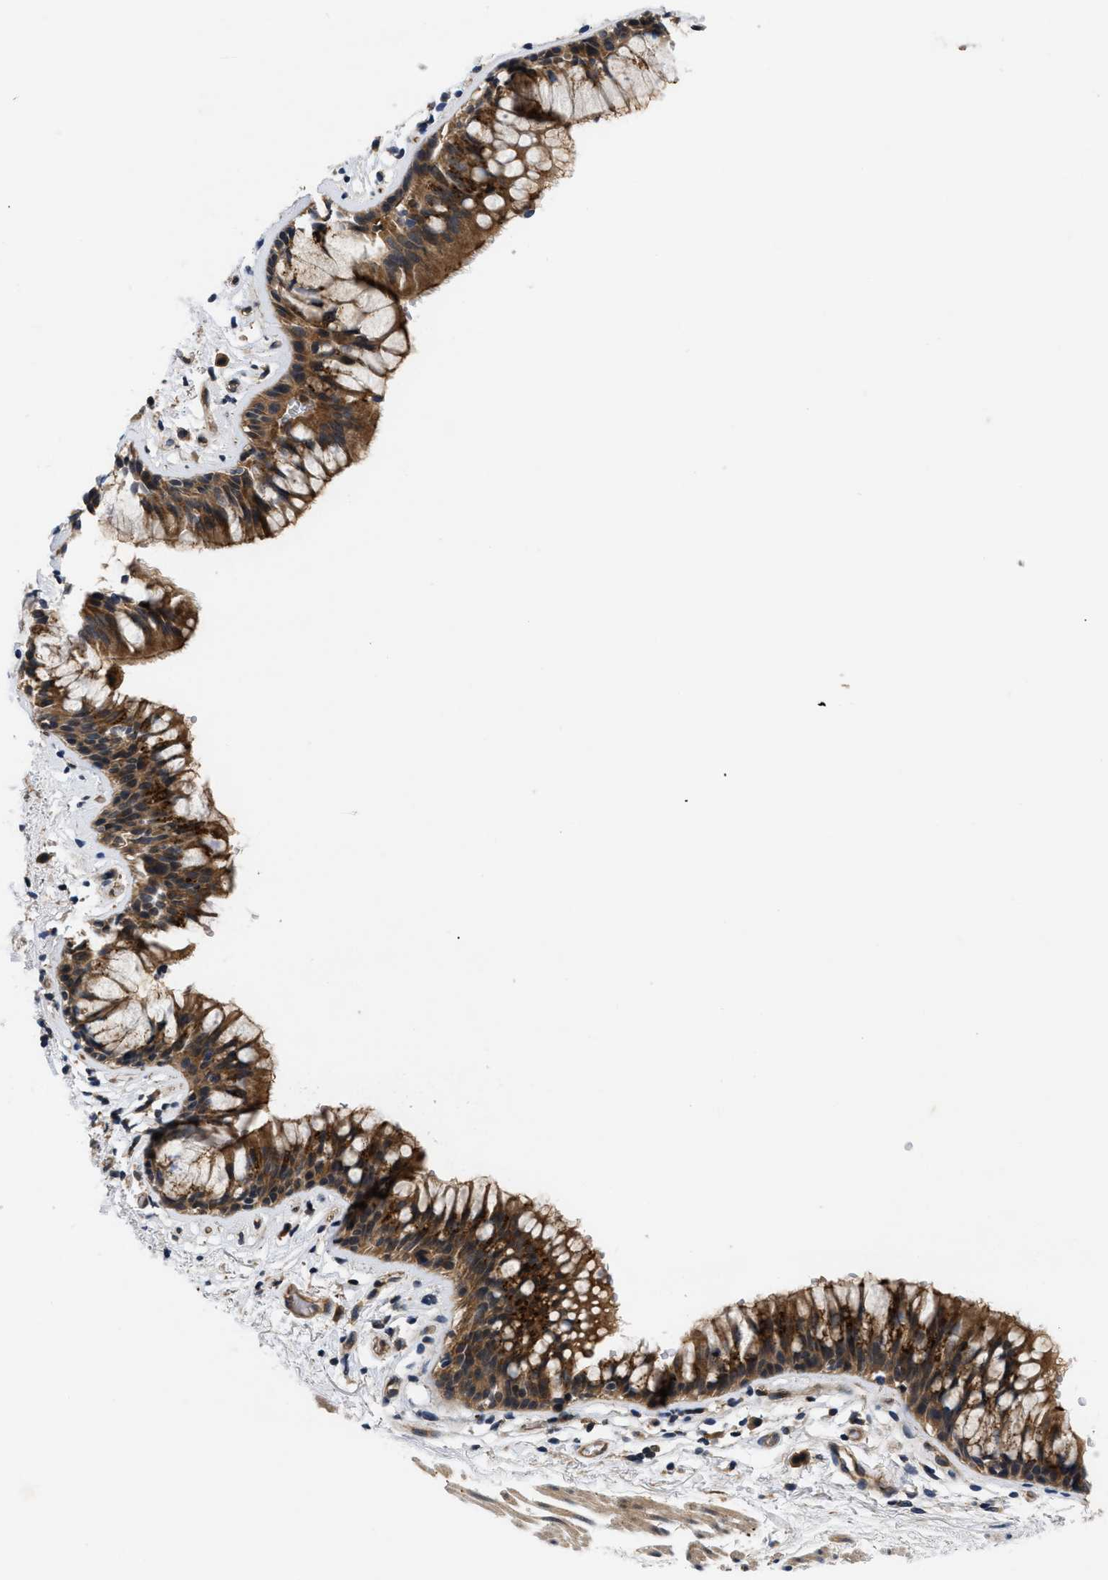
{"staining": {"intensity": "moderate", "quantity": ">75%", "location": "cytoplasmic/membranous"}, "tissue": "bronchus", "cell_type": "Respiratory epithelial cells", "image_type": "normal", "snomed": [{"axis": "morphology", "description": "Normal tissue, NOS"}, {"axis": "morphology", "description": "Inflammation, NOS"}, {"axis": "topography", "description": "Cartilage tissue"}, {"axis": "topography", "description": "Bronchus"}], "caption": "Protein staining by immunohistochemistry exhibits moderate cytoplasmic/membranous positivity in about >75% of respiratory epithelial cells in benign bronchus.", "gene": "HMGCR", "patient": {"sex": "male", "age": 77}}